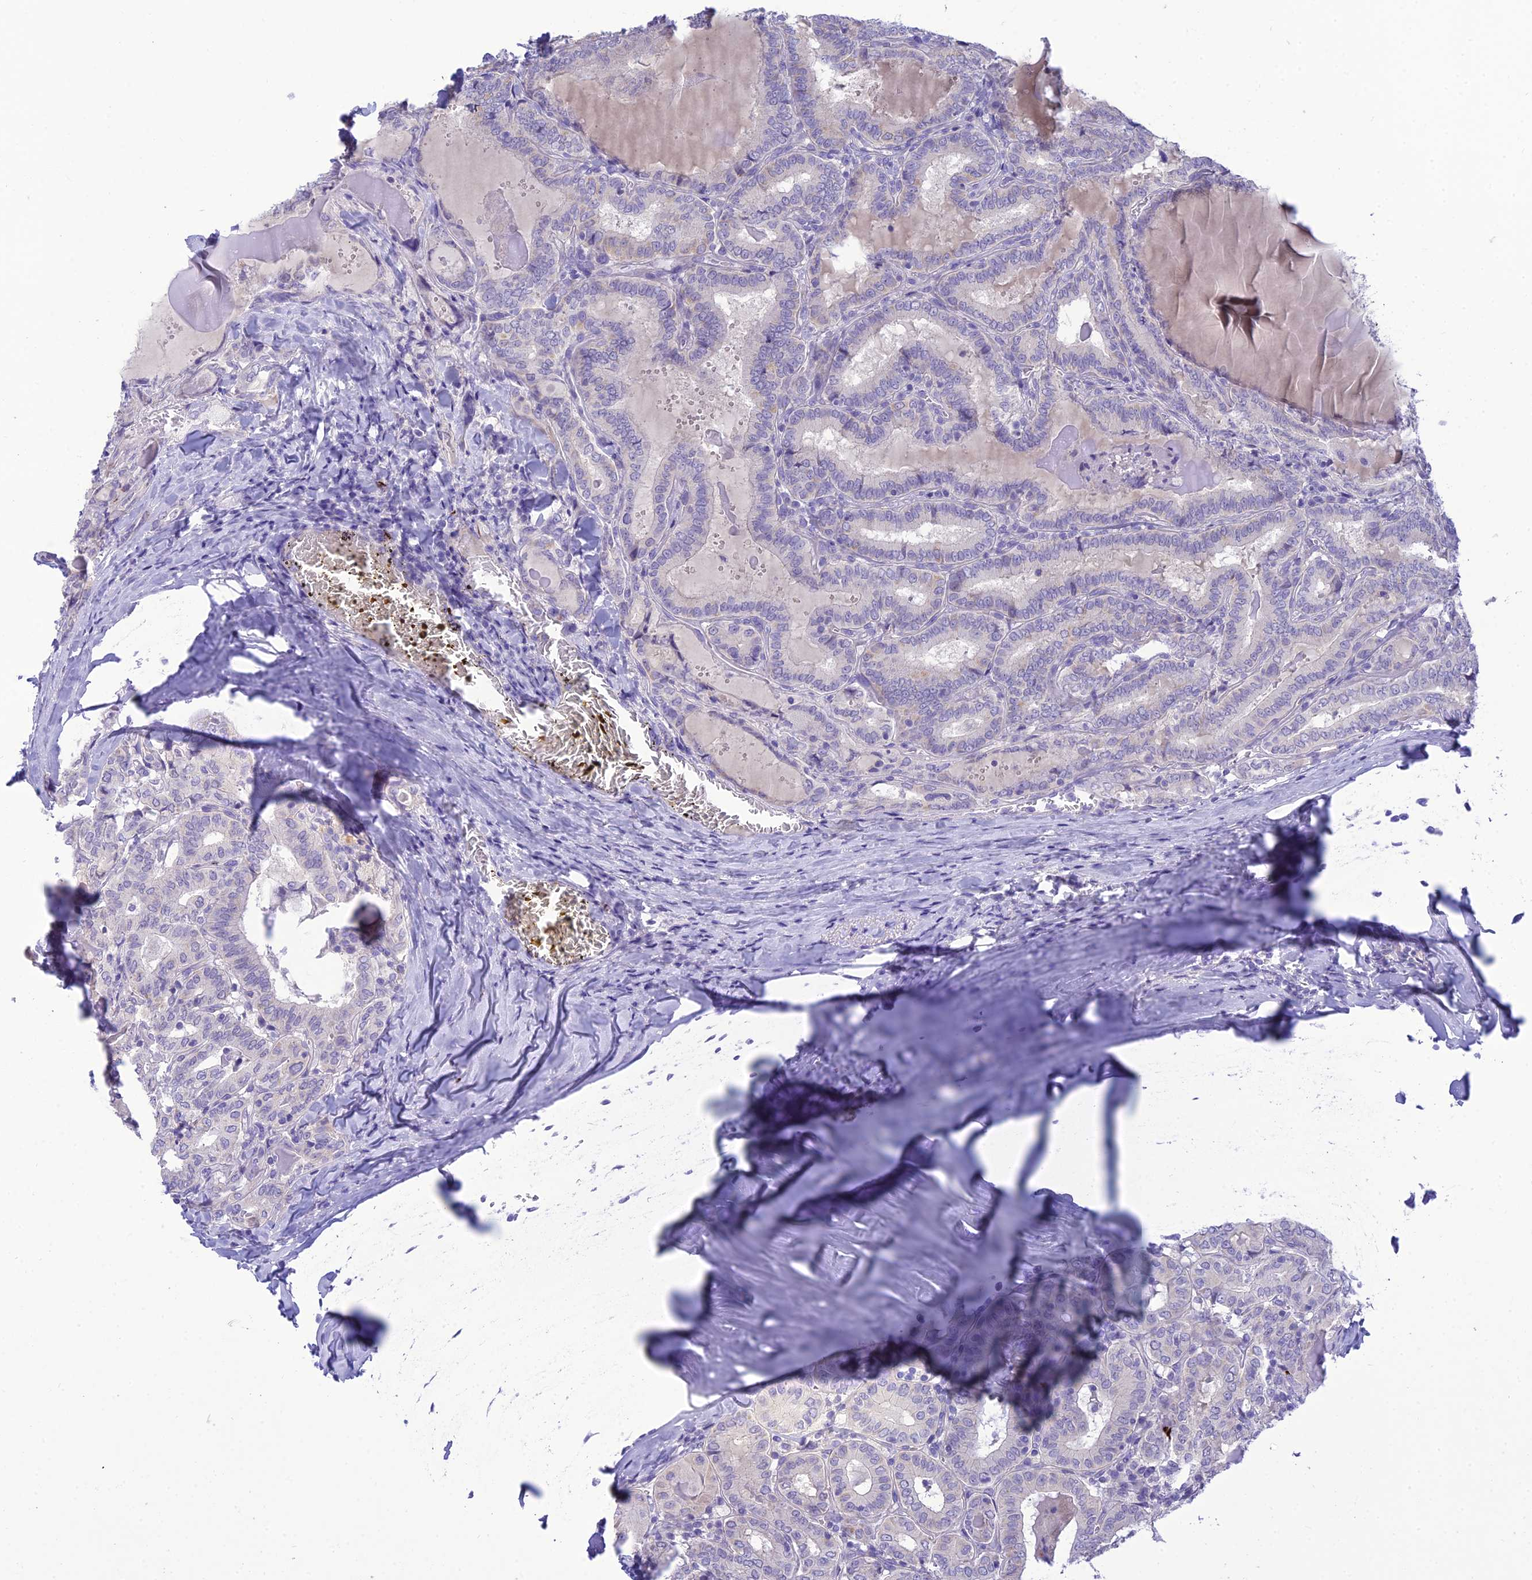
{"staining": {"intensity": "negative", "quantity": "none", "location": "none"}, "tissue": "thyroid cancer", "cell_type": "Tumor cells", "image_type": "cancer", "snomed": [{"axis": "morphology", "description": "Papillary adenocarcinoma, NOS"}, {"axis": "topography", "description": "Thyroid gland"}], "caption": "An IHC photomicrograph of thyroid cancer is shown. There is no staining in tumor cells of thyroid cancer.", "gene": "DHDH", "patient": {"sex": "female", "age": 72}}